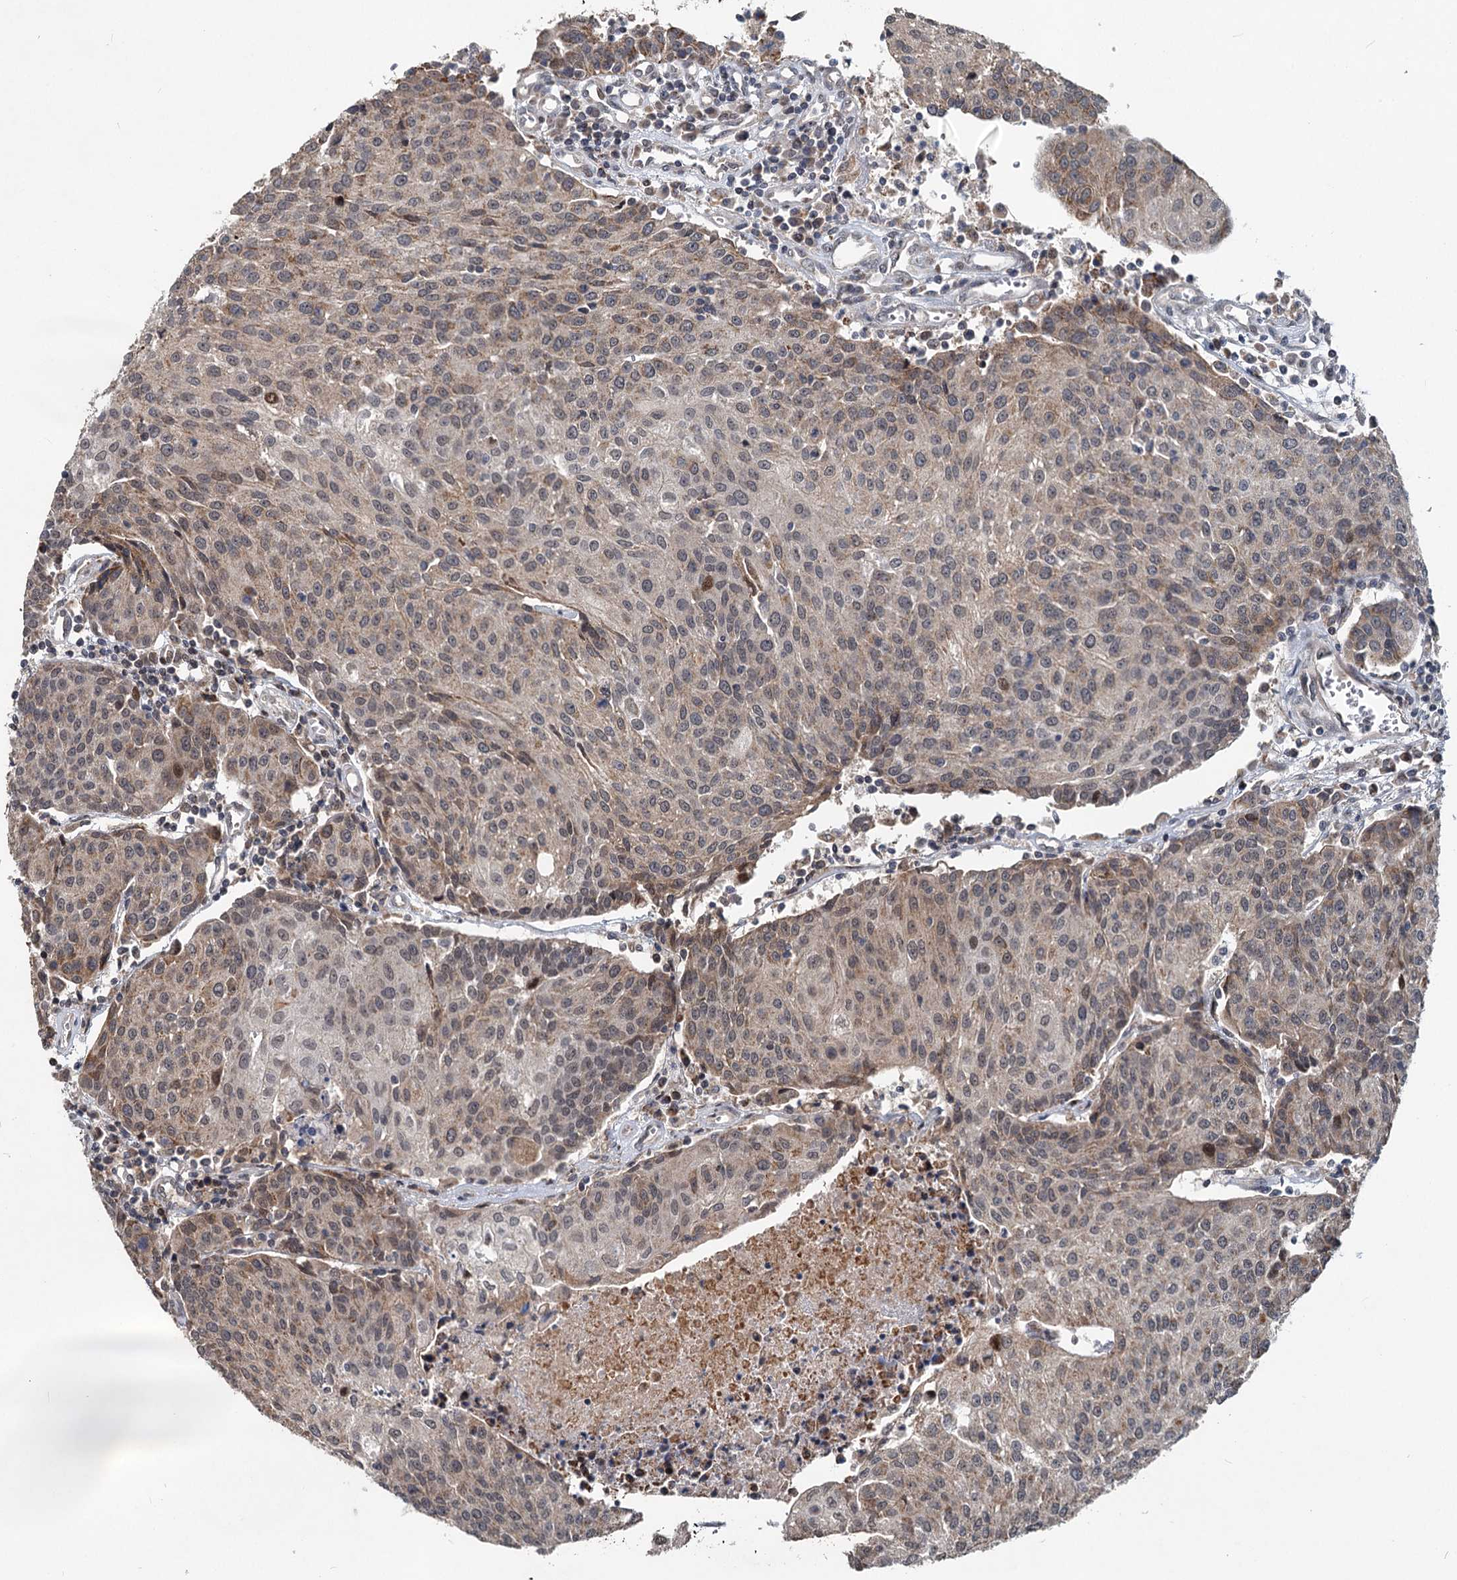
{"staining": {"intensity": "weak", "quantity": "<25%", "location": "cytoplasmic/membranous,nuclear"}, "tissue": "urothelial cancer", "cell_type": "Tumor cells", "image_type": "cancer", "snomed": [{"axis": "morphology", "description": "Urothelial carcinoma, High grade"}, {"axis": "topography", "description": "Urinary bladder"}], "caption": "DAB (3,3'-diaminobenzidine) immunohistochemical staining of urothelial carcinoma (high-grade) reveals no significant expression in tumor cells.", "gene": "RITA1", "patient": {"sex": "female", "age": 85}}